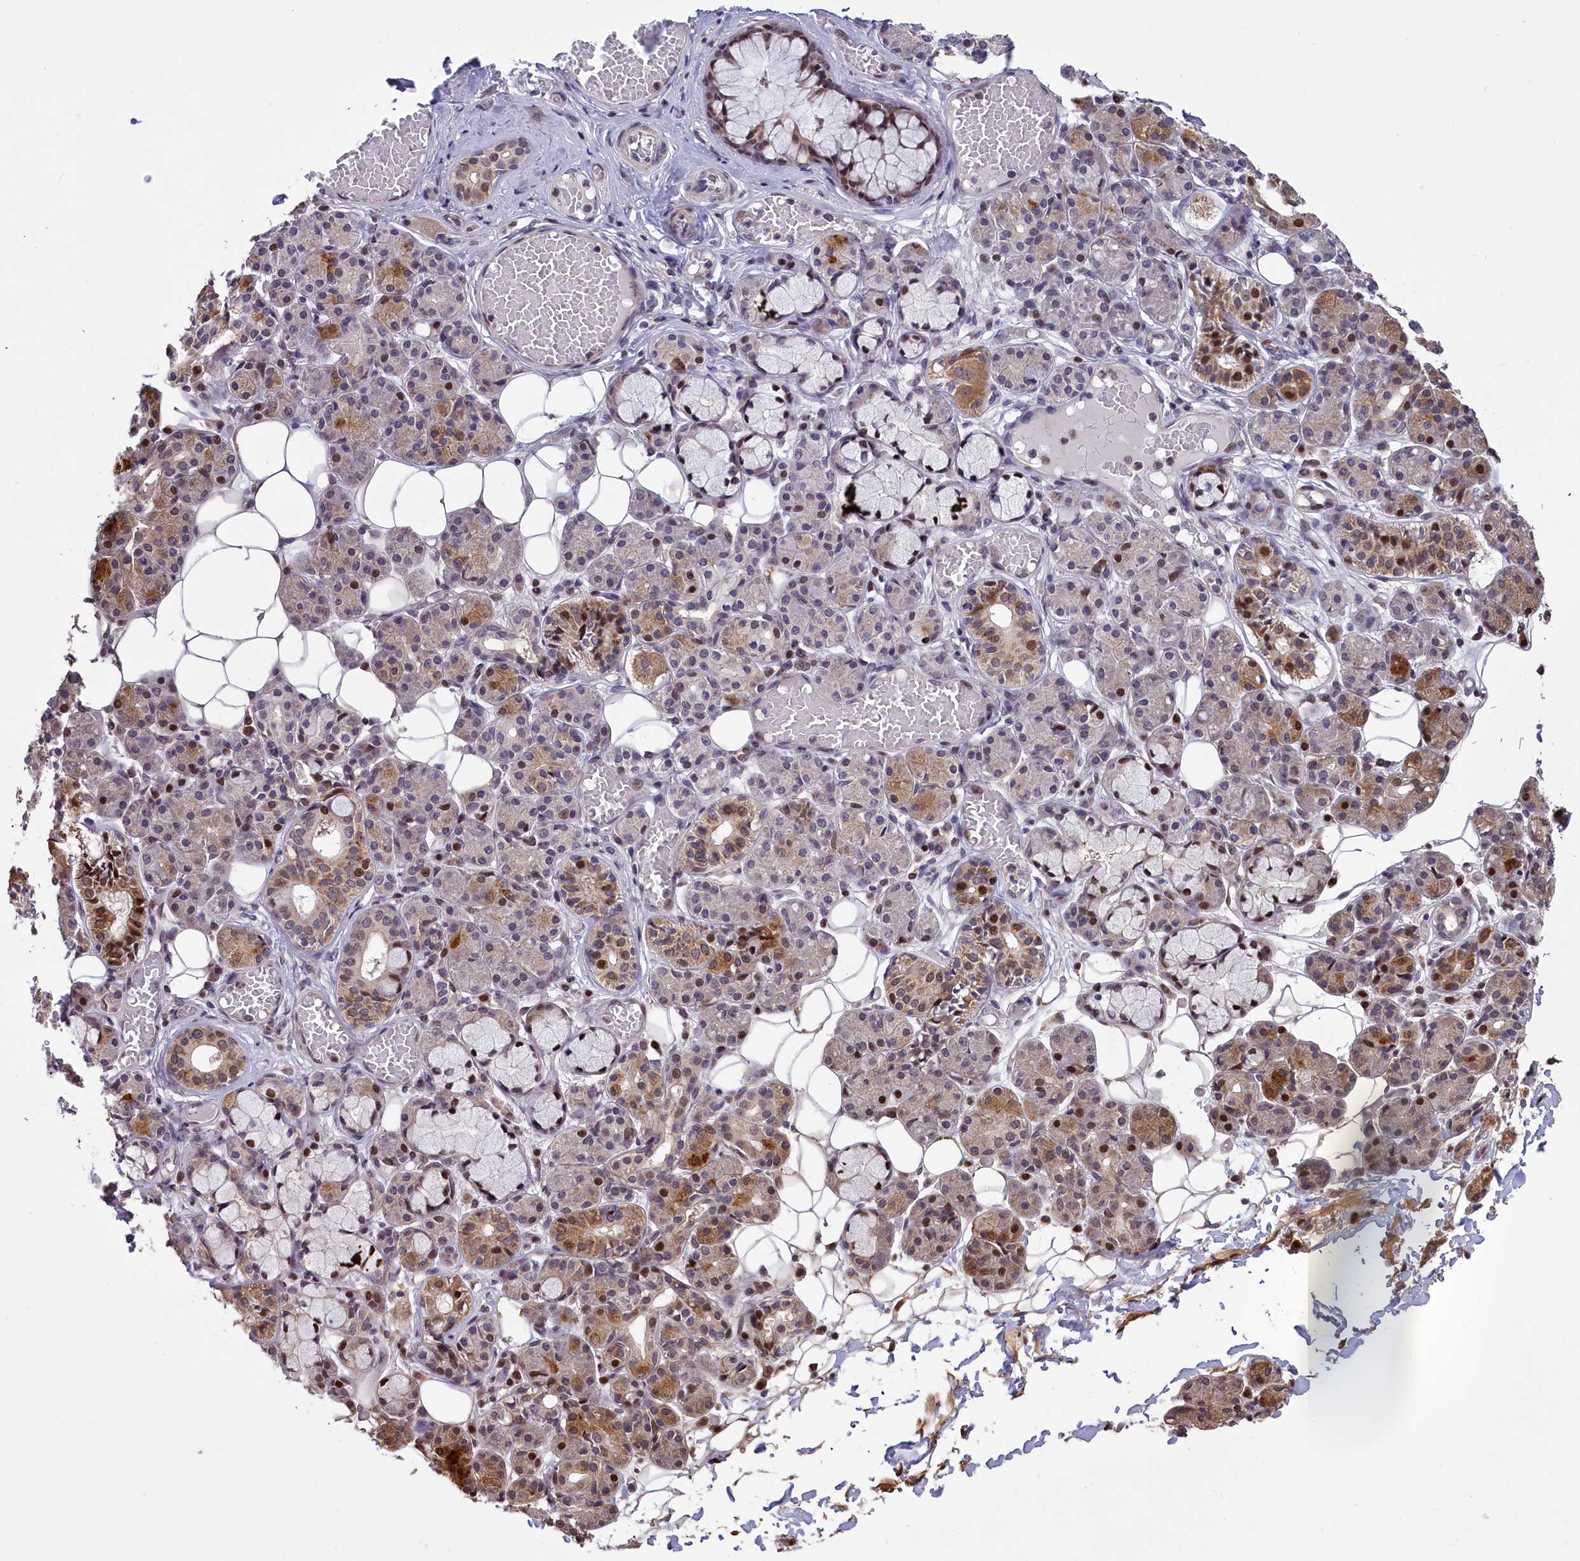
{"staining": {"intensity": "moderate", "quantity": "25%-75%", "location": "cytoplasmic/membranous,nuclear"}, "tissue": "salivary gland", "cell_type": "Glandular cells", "image_type": "normal", "snomed": [{"axis": "morphology", "description": "Normal tissue, NOS"}, {"axis": "topography", "description": "Salivary gland"}], "caption": "IHC (DAB) staining of benign salivary gland shows moderate cytoplasmic/membranous,nuclear protein staining in about 25%-75% of glandular cells. (DAB (3,3'-diaminobenzidine) = brown stain, brightfield microscopy at high magnification).", "gene": "RELB", "patient": {"sex": "male", "age": 63}}